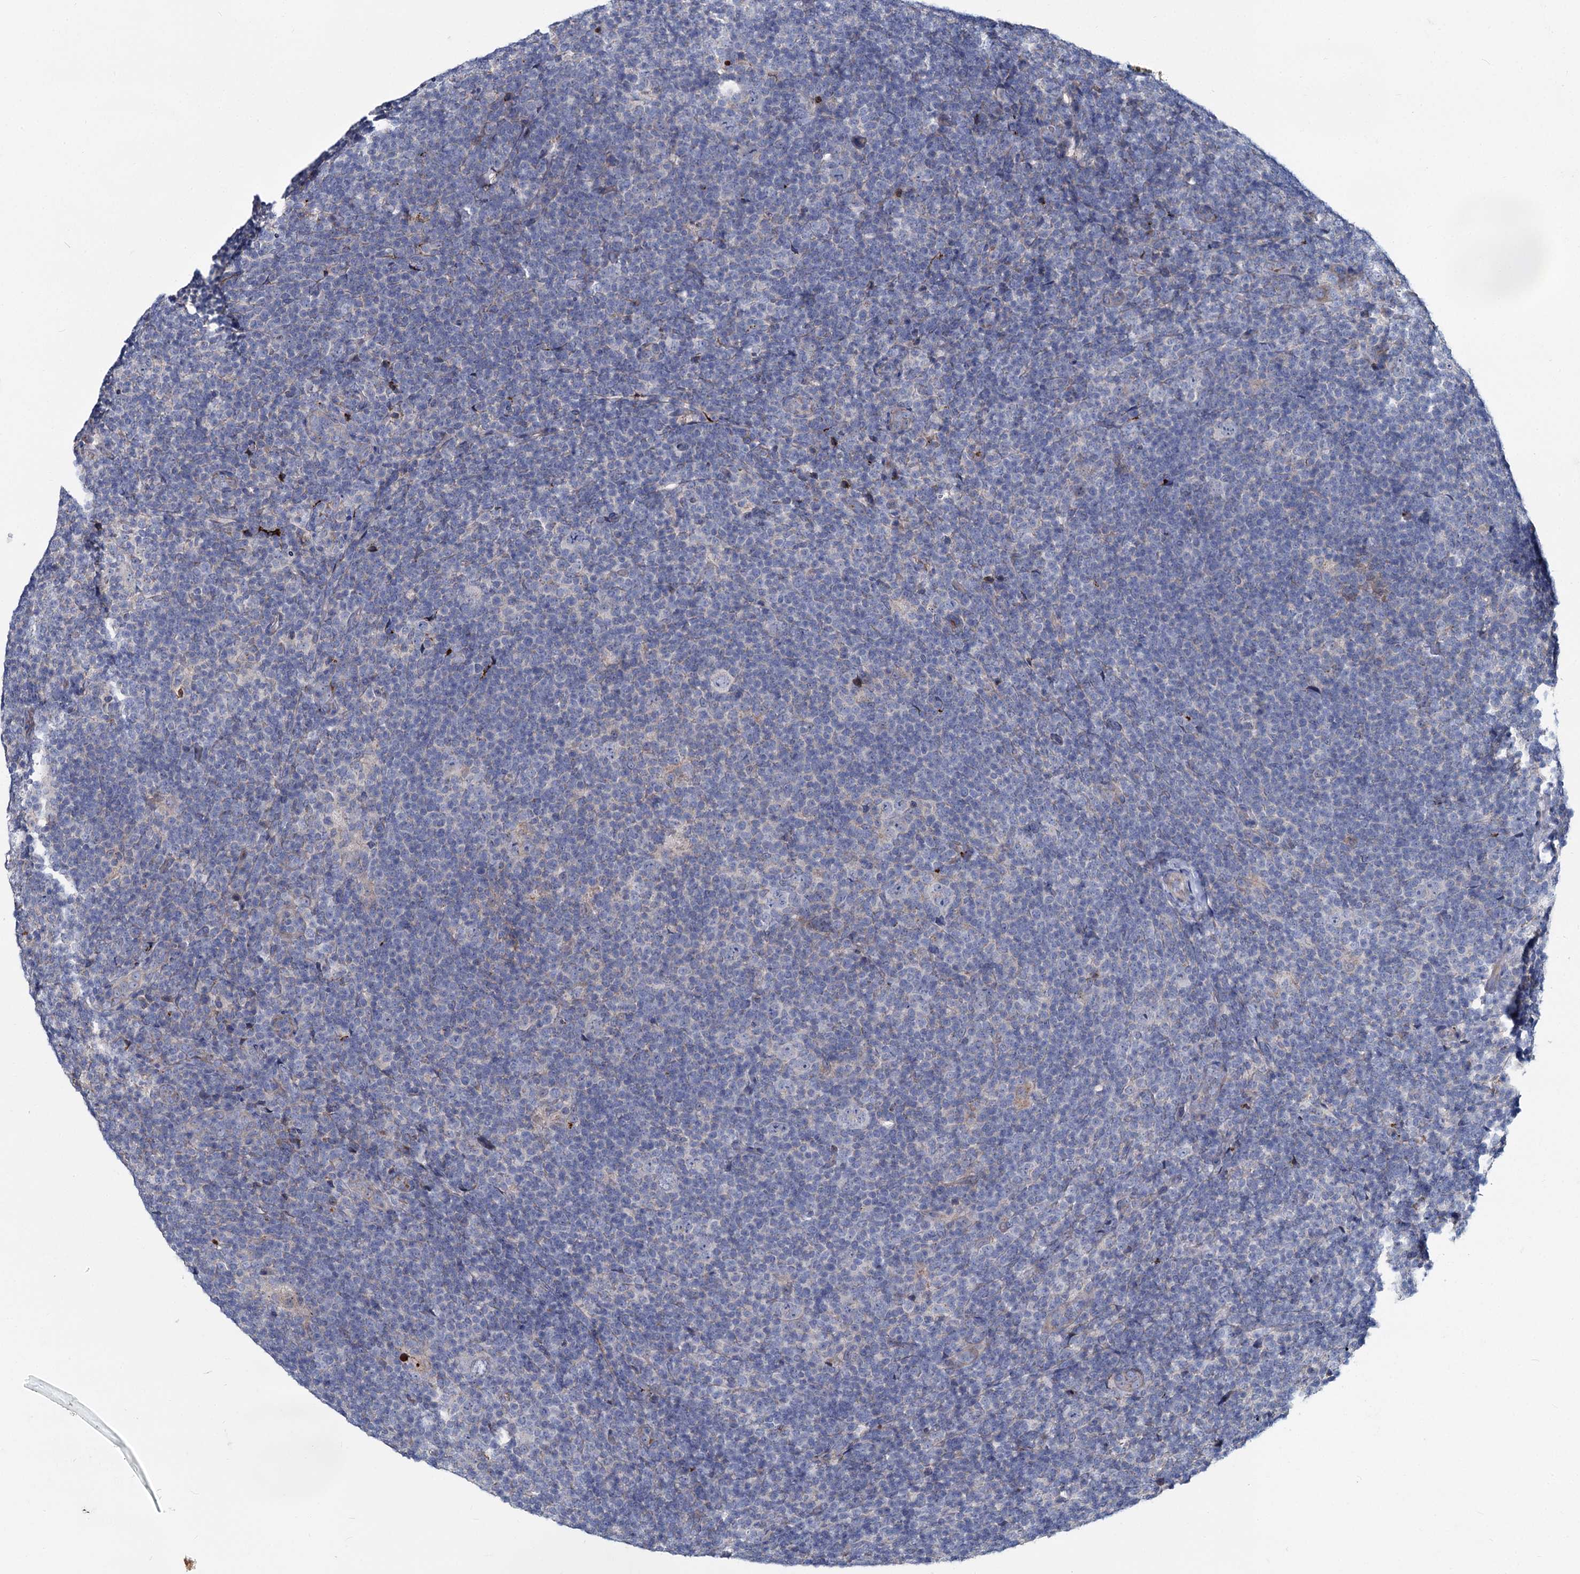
{"staining": {"intensity": "negative", "quantity": "none", "location": "none"}, "tissue": "lymphoma", "cell_type": "Tumor cells", "image_type": "cancer", "snomed": [{"axis": "morphology", "description": "Hodgkin's disease, NOS"}, {"axis": "topography", "description": "Lymph node"}], "caption": "Immunohistochemistry (IHC) of human Hodgkin's disease demonstrates no expression in tumor cells. Nuclei are stained in blue.", "gene": "DCUN1D2", "patient": {"sex": "female", "age": 57}}